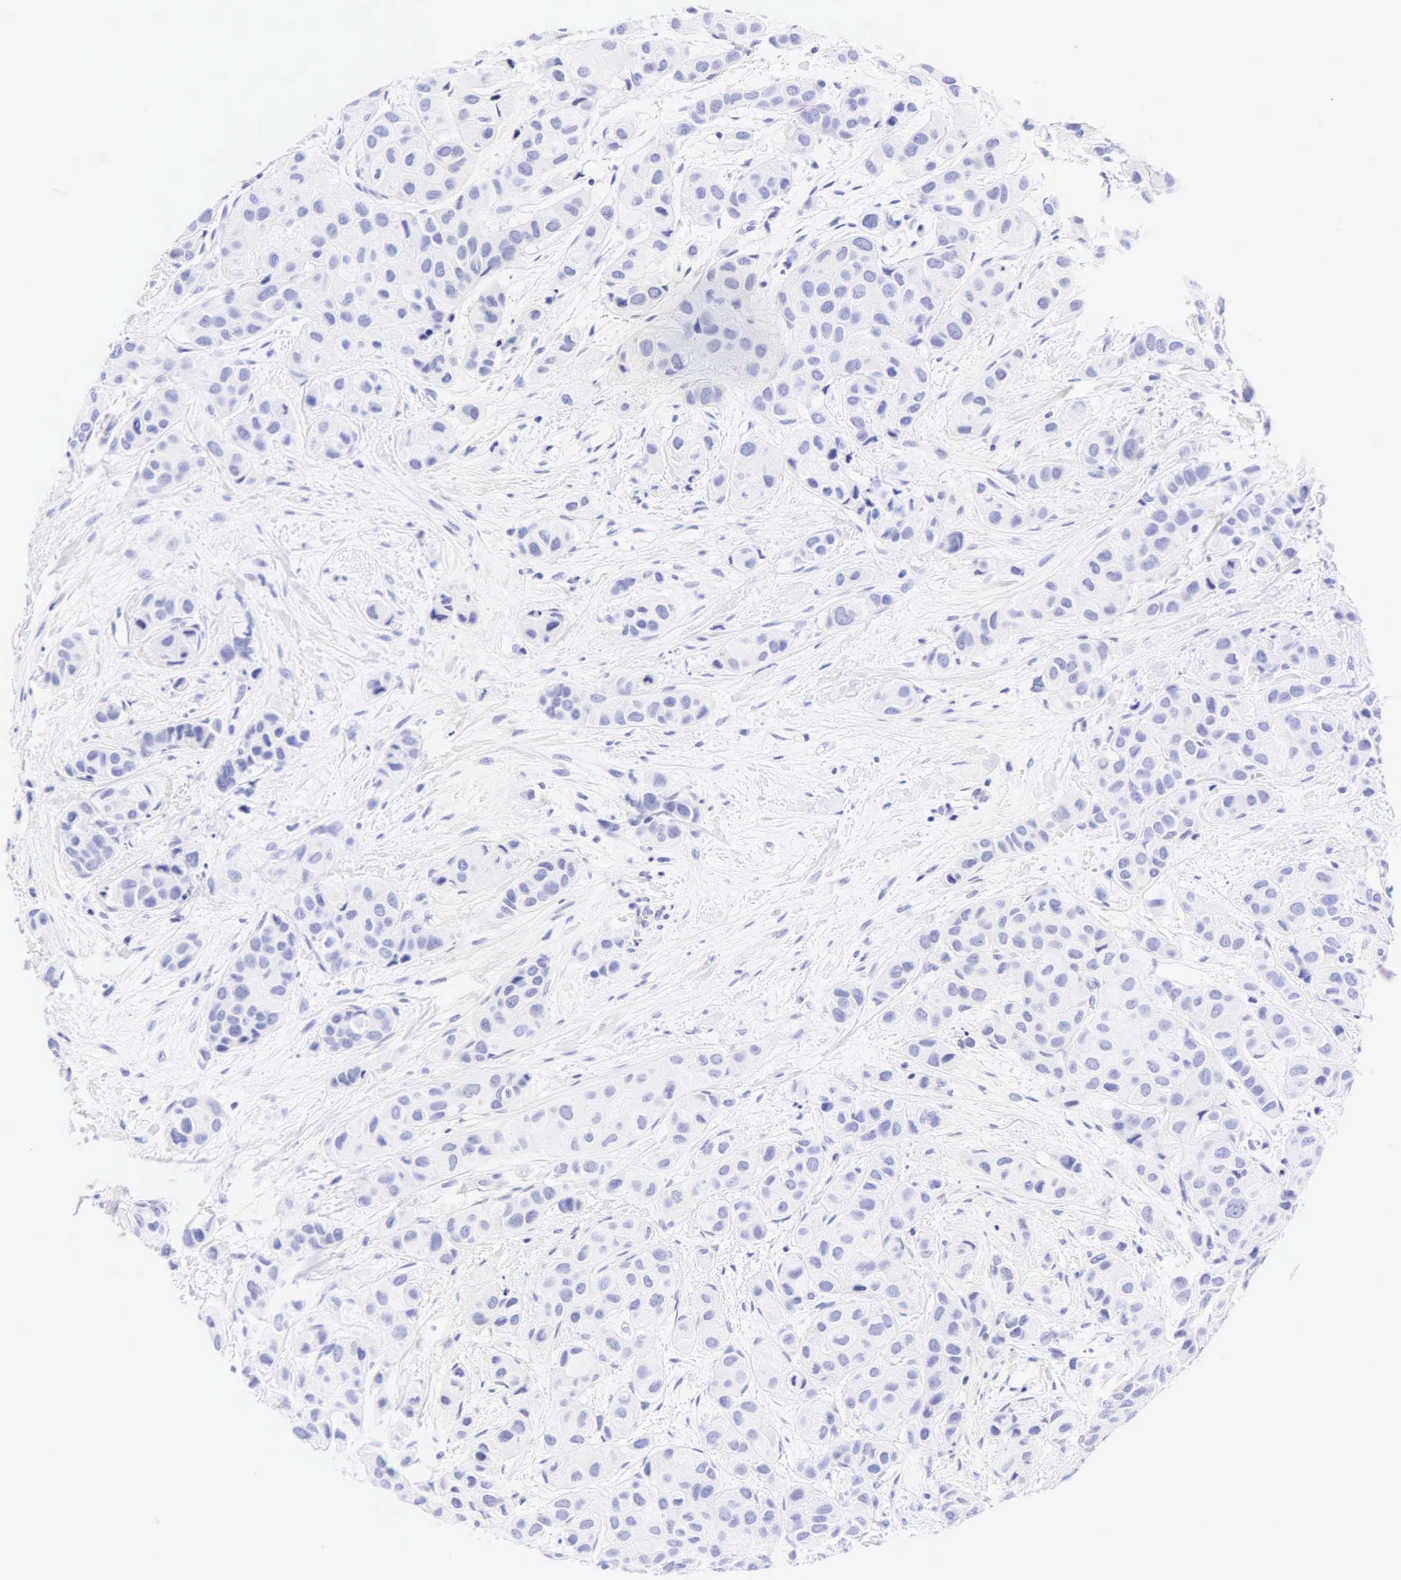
{"staining": {"intensity": "negative", "quantity": "none", "location": "none"}, "tissue": "breast cancer", "cell_type": "Tumor cells", "image_type": "cancer", "snomed": [{"axis": "morphology", "description": "Duct carcinoma"}, {"axis": "topography", "description": "Breast"}], "caption": "This is an immunohistochemistry histopathology image of breast intraductal carcinoma. There is no staining in tumor cells.", "gene": "KRT20", "patient": {"sex": "female", "age": 68}}